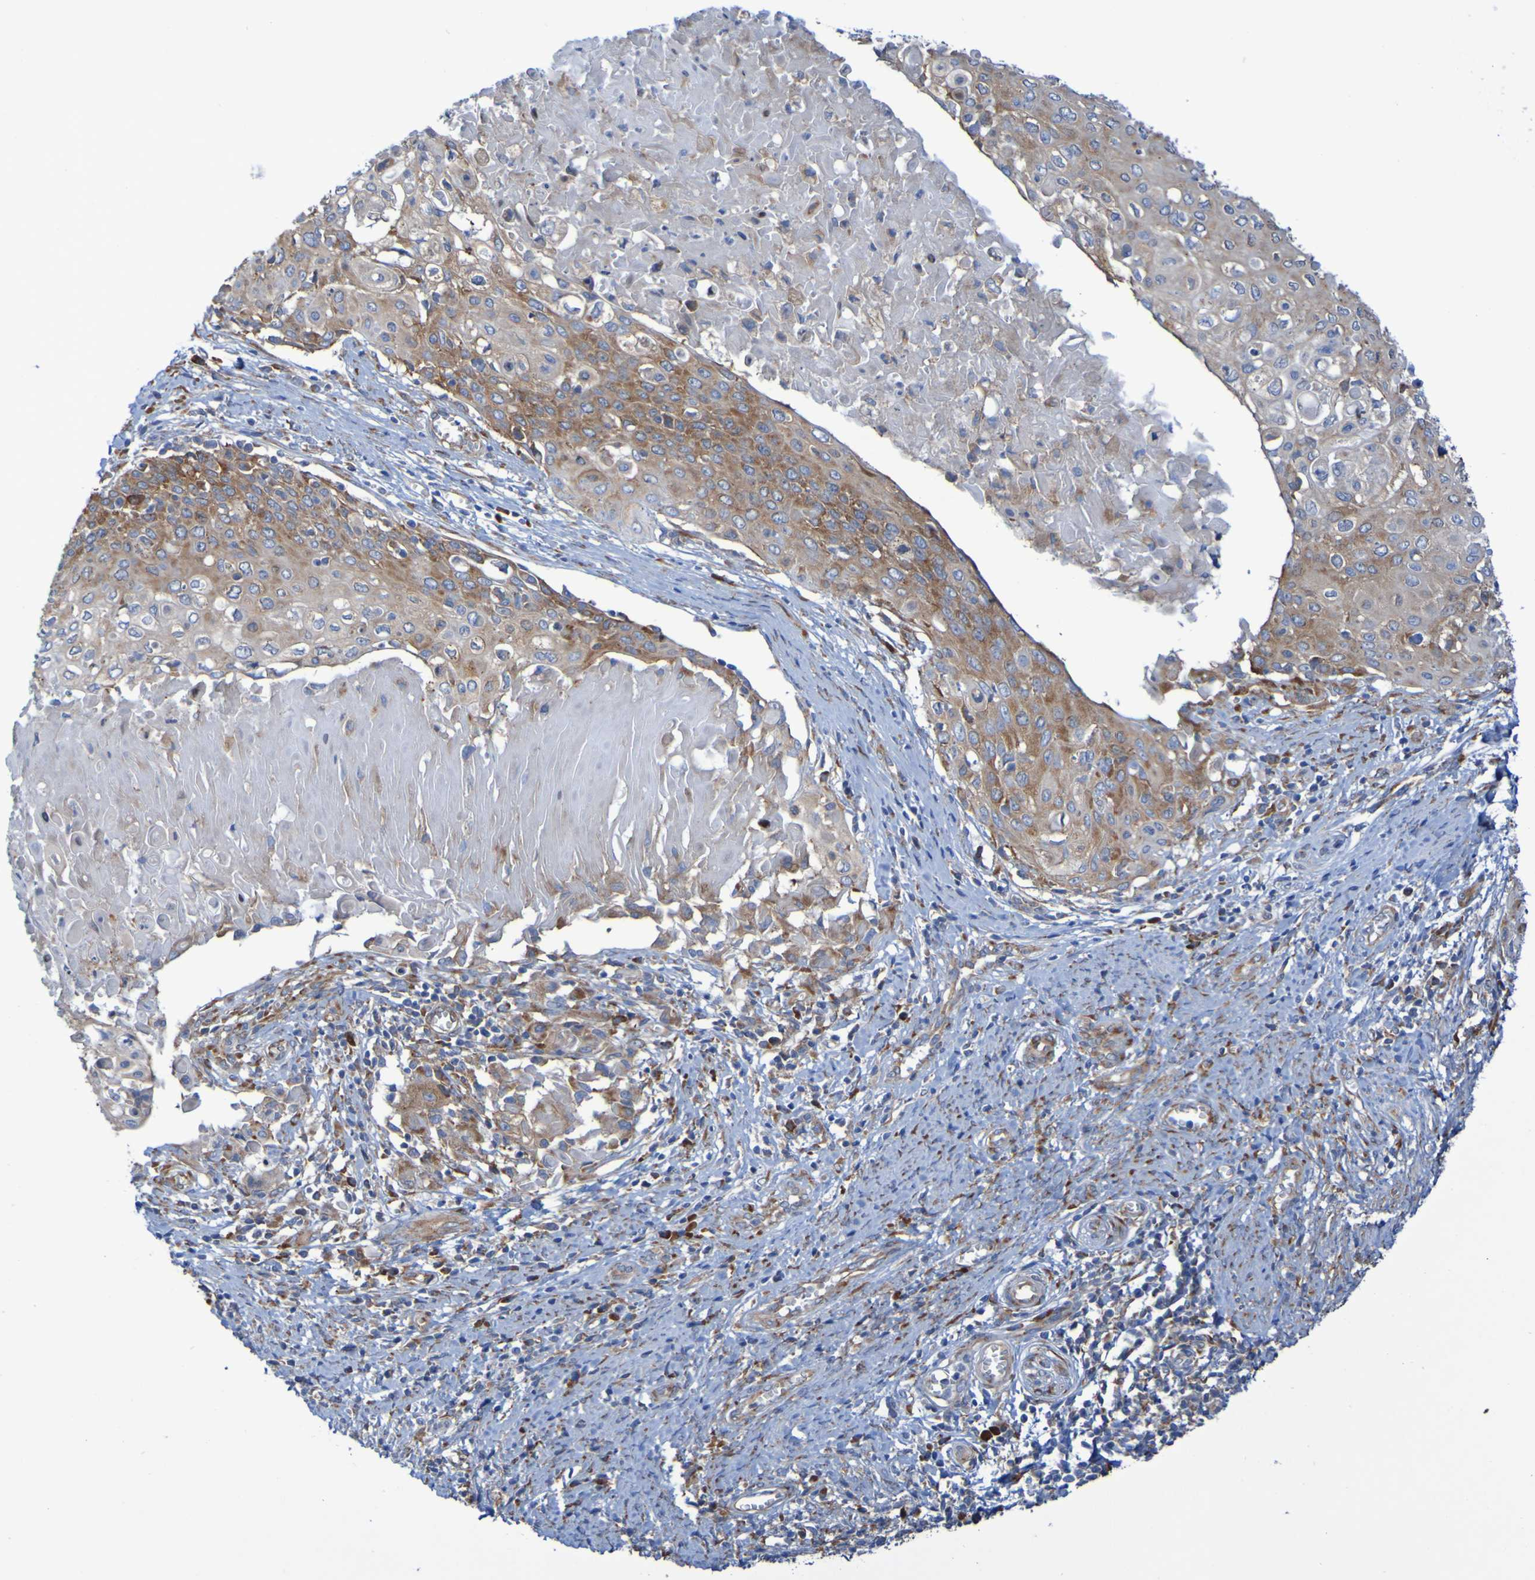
{"staining": {"intensity": "moderate", "quantity": ">75%", "location": "cytoplasmic/membranous"}, "tissue": "cervical cancer", "cell_type": "Tumor cells", "image_type": "cancer", "snomed": [{"axis": "morphology", "description": "Squamous cell carcinoma, NOS"}, {"axis": "topography", "description": "Cervix"}], "caption": "DAB (3,3'-diaminobenzidine) immunohistochemical staining of squamous cell carcinoma (cervical) demonstrates moderate cytoplasmic/membranous protein staining in about >75% of tumor cells.", "gene": "FKBP3", "patient": {"sex": "female", "age": 39}}